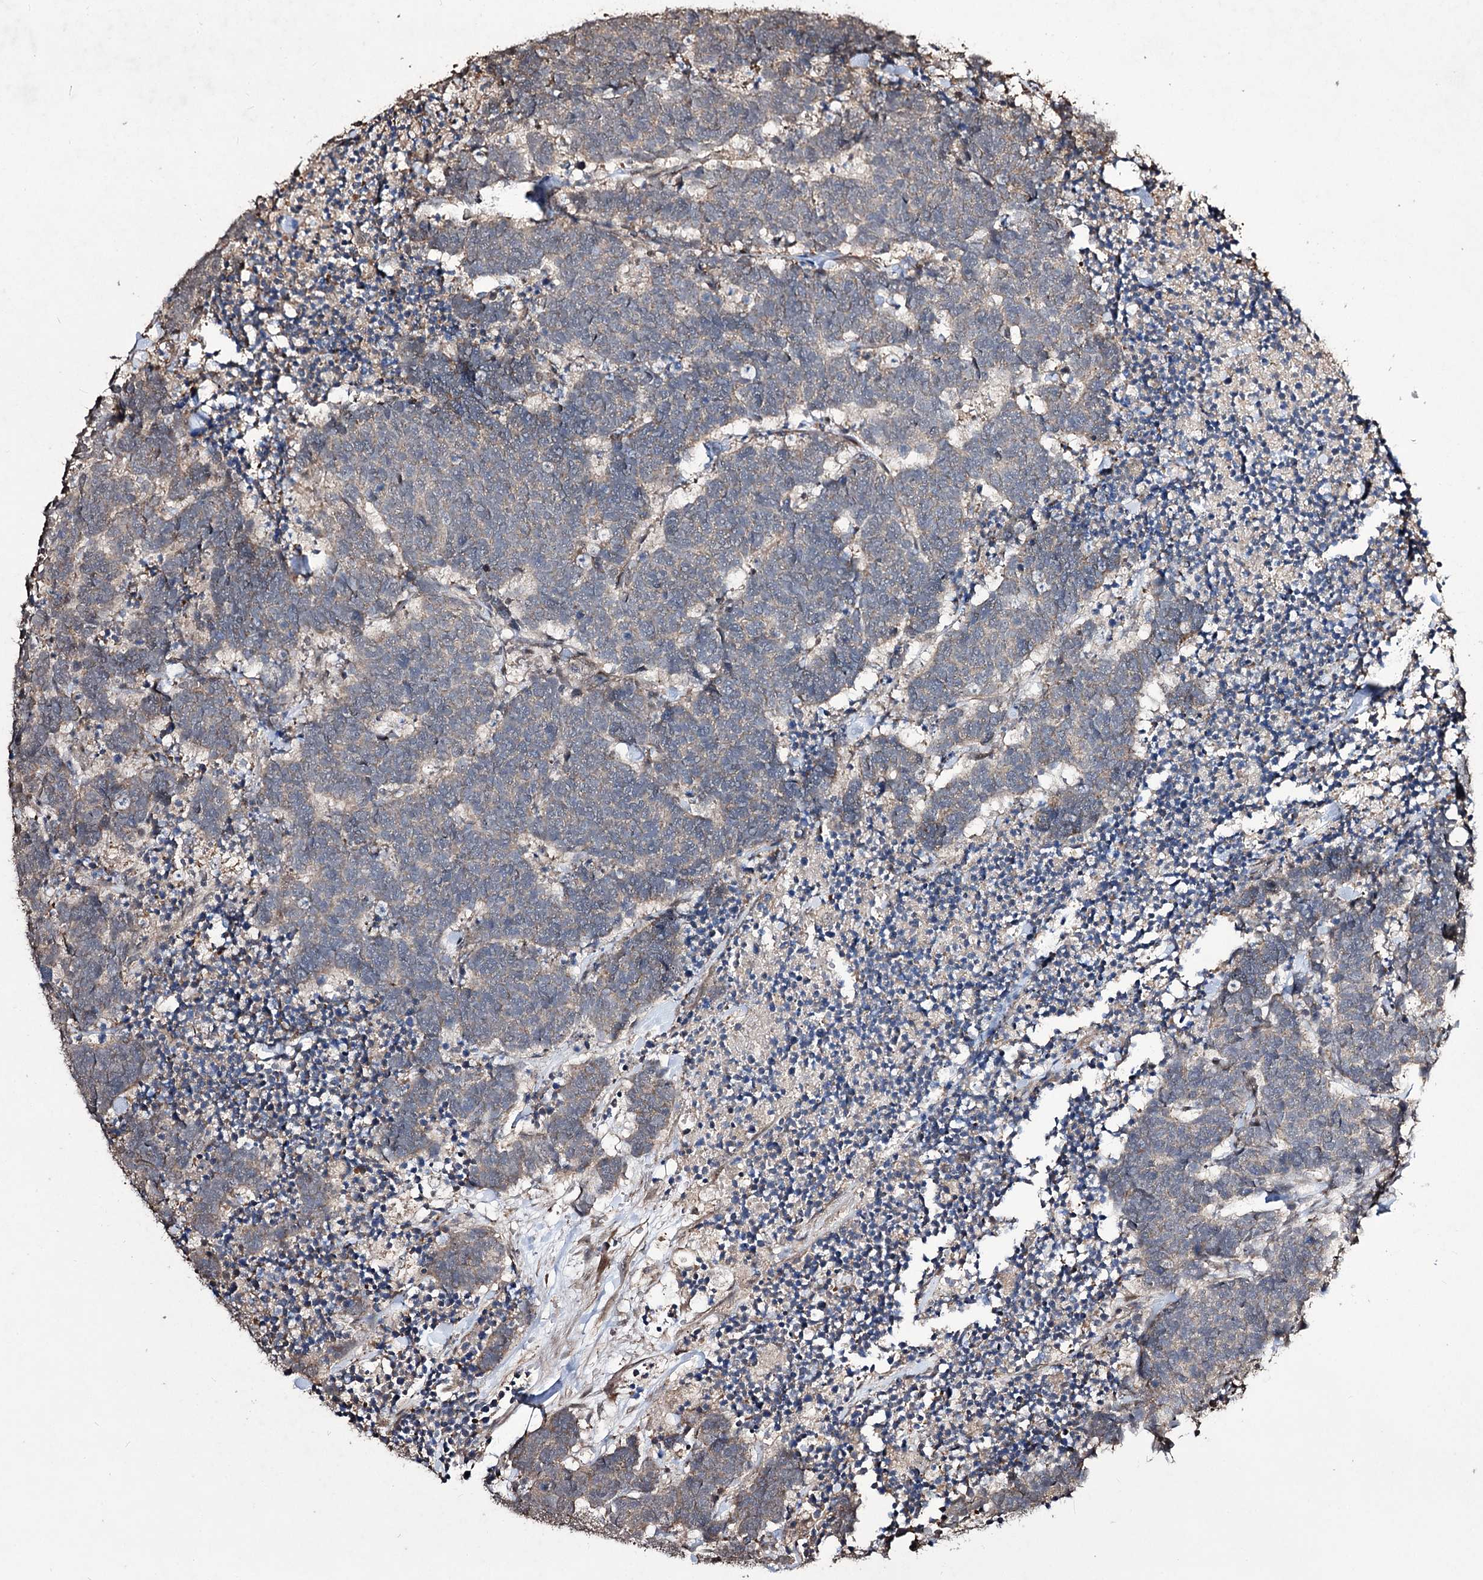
{"staining": {"intensity": "negative", "quantity": "none", "location": "none"}, "tissue": "carcinoid", "cell_type": "Tumor cells", "image_type": "cancer", "snomed": [{"axis": "morphology", "description": "Carcinoma, NOS"}, {"axis": "morphology", "description": "Carcinoid, malignant, NOS"}, {"axis": "topography", "description": "Urinary bladder"}], "caption": "DAB immunohistochemical staining of human carcinoma reveals no significant expression in tumor cells.", "gene": "CPNE8", "patient": {"sex": "male", "age": 57}}